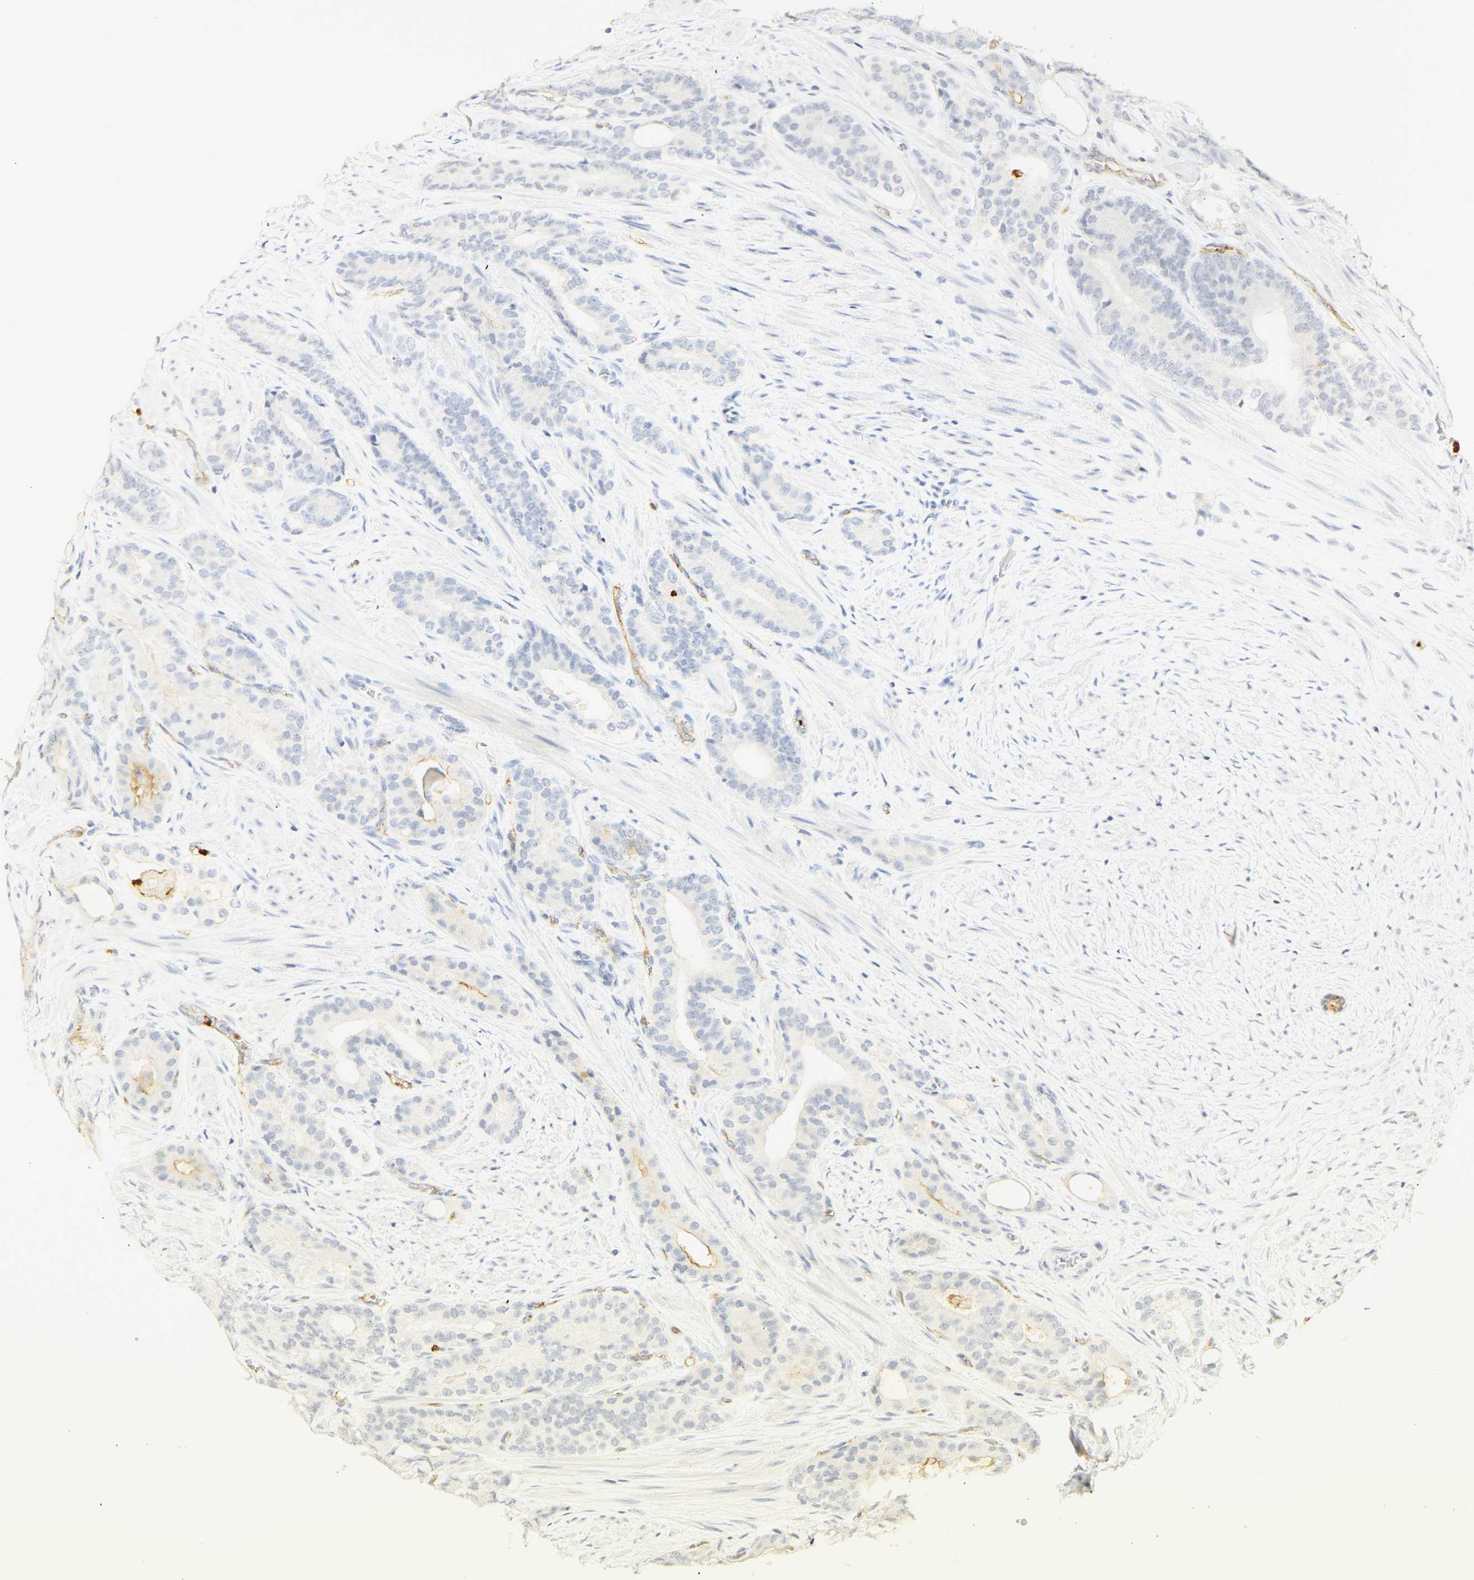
{"staining": {"intensity": "moderate", "quantity": "<25%", "location": "cytoplasmic/membranous"}, "tissue": "prostate cancer", "cell_type": "Tumor cells", "image_type": "cancer", "snomed": [{"axis": "morphology", "description": "Adenocarcinoma, Low grade"}, {"axis": "topography", "description": "Prostate"}], "caption": "Immunohistochemical staining of prostate adenocarcinoma (low-grade) shows moderate cytoplasmic/membranous protein staining in approximately <25% of tumor cells.", "gene": "CEACAM5", "patient": {"sex": "male", "age": 63}}